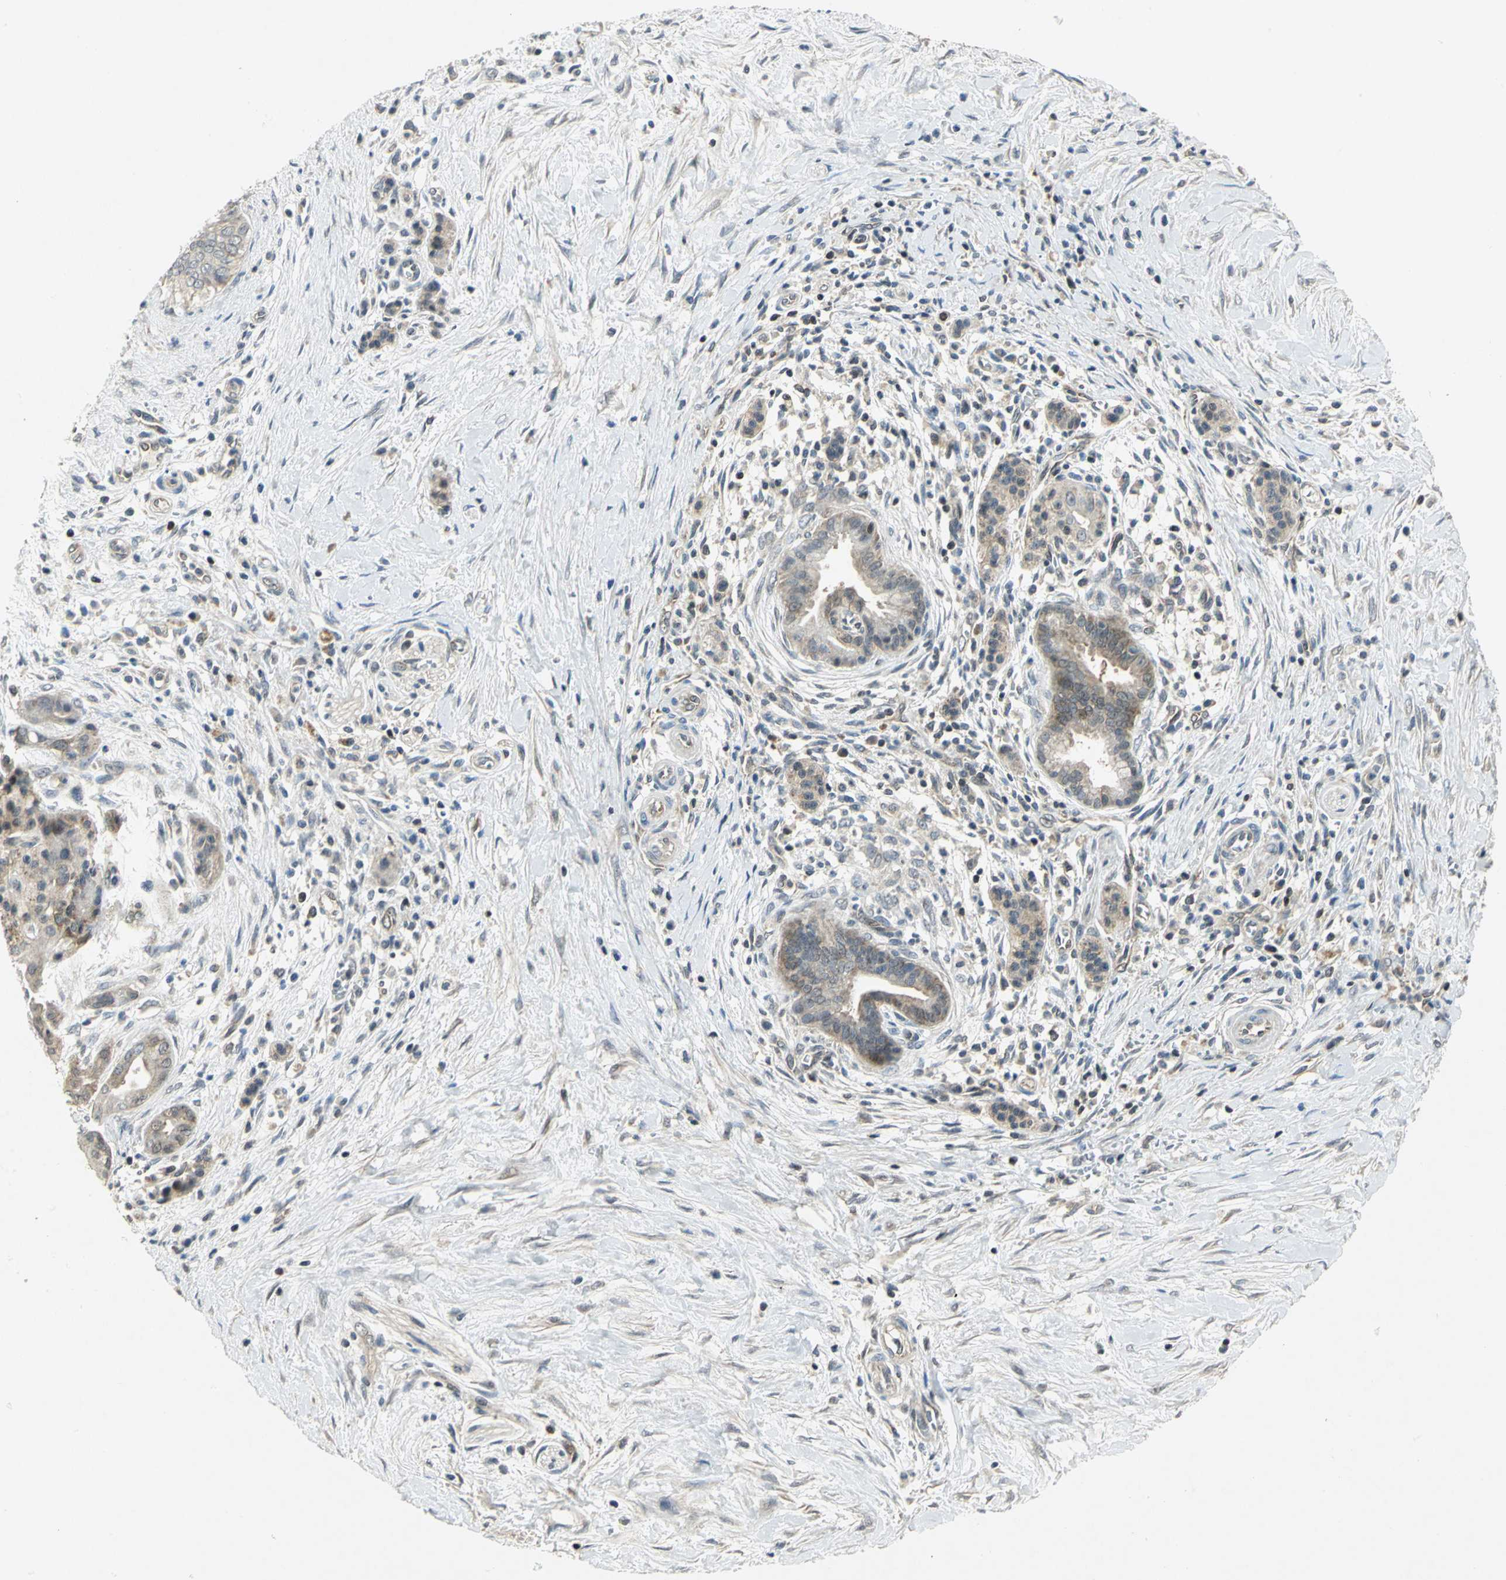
{"staining": {"intensity": "weak", "quantity": "<25%", "location": "cytoplasmic/membranous"}, "tissue": "pancreatic cancer", "cell_type": "Tumor cells", "image_type": "cancer", "snomed": [{"axis": "morphology", "description": "Adenocarcinoma, NOS"}, {"axis": "topography", "description": "Pancreas"}], "caption": "This image is of pancreatic cancer (adenocarcinoma) stained with immunohistochemistry (IHC) to label a protein in brown with the nuclei are counter-stained blue. There is no expression in tumor cells.", "gene": "PPIA", "patient": {"sex": "male", "age": 59}}